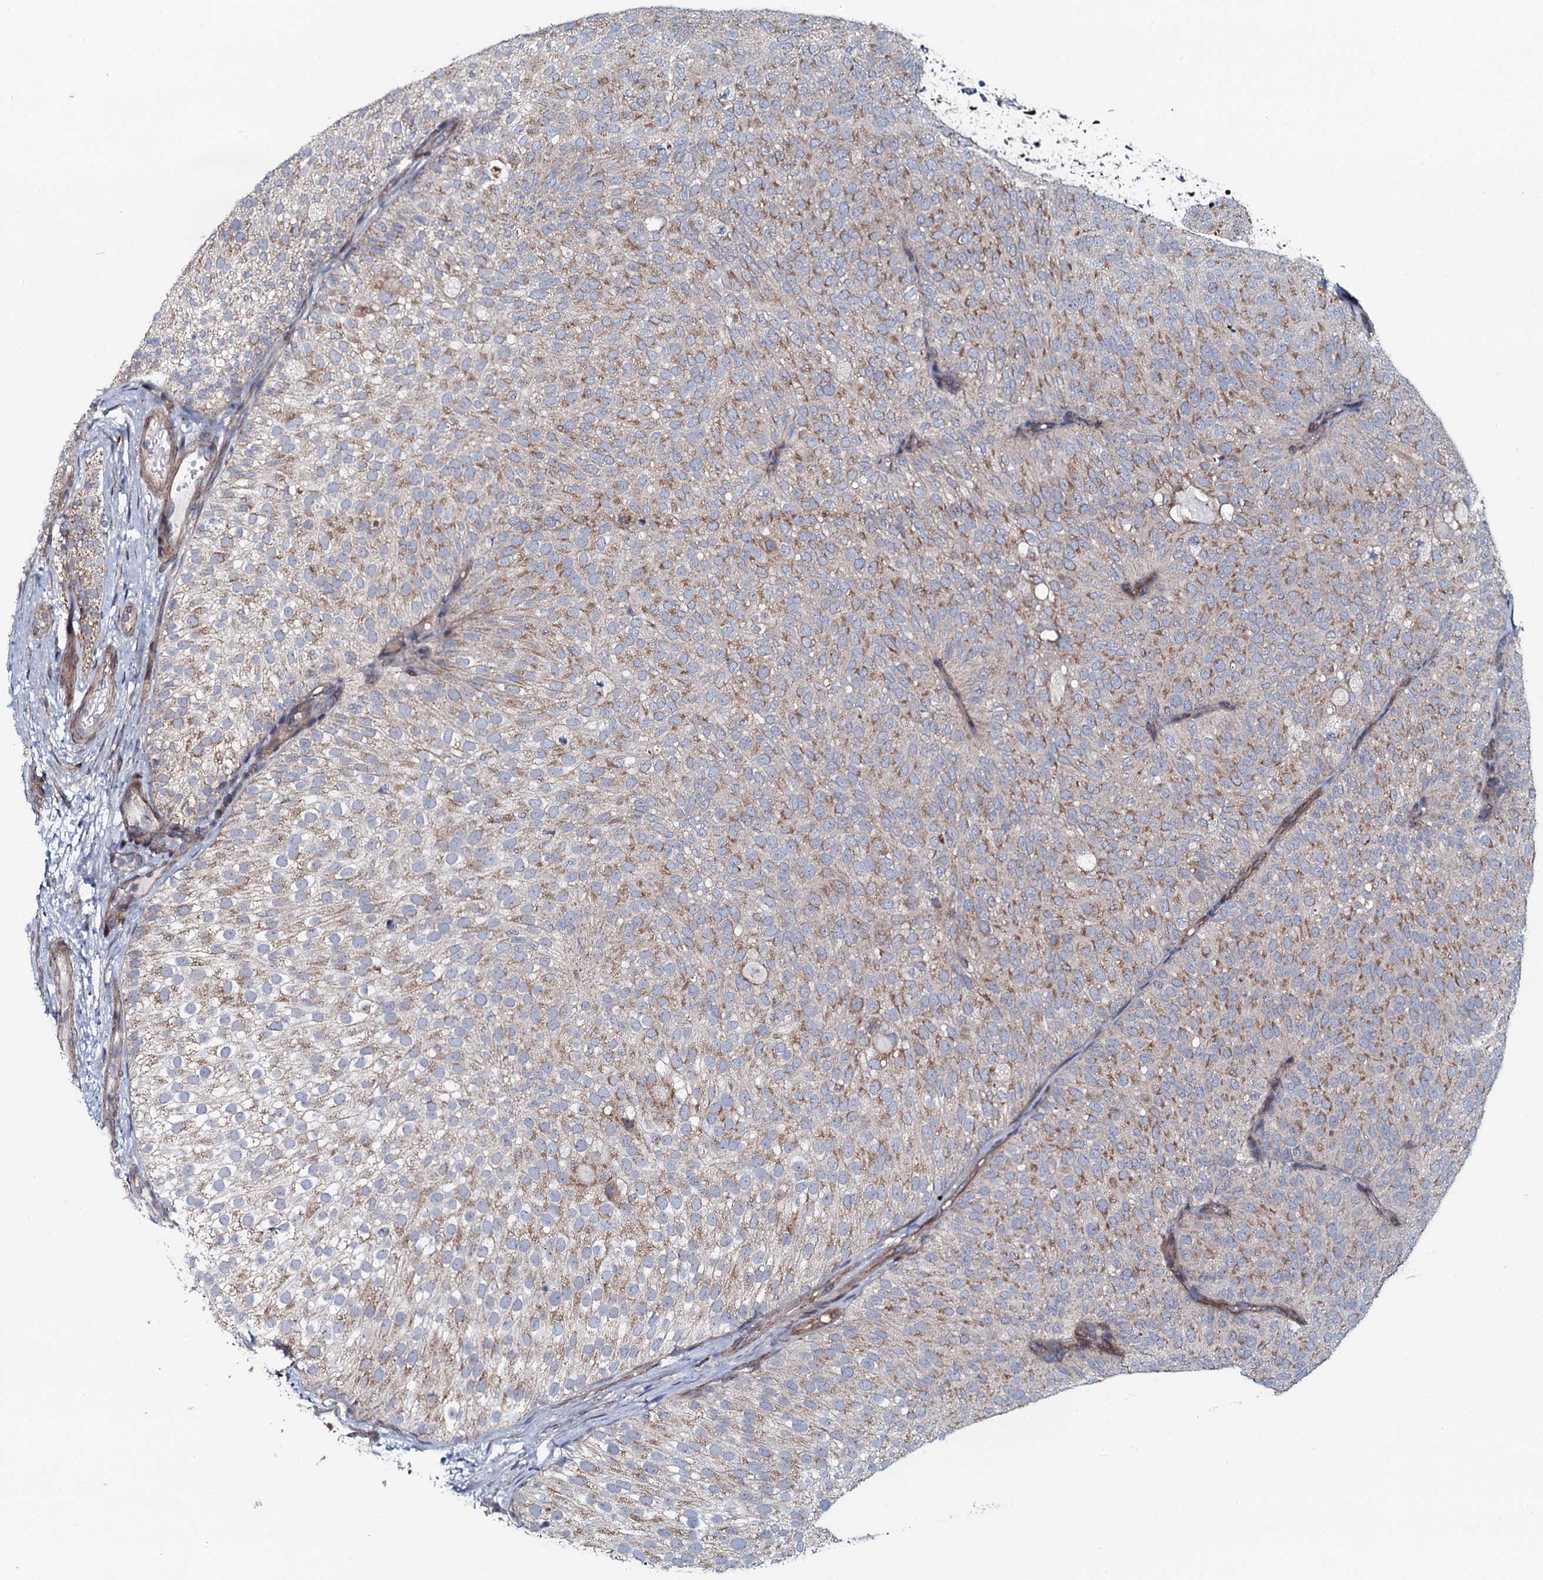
{"staining": {"intensity": "moderate", "quantity": ">75%", "location": "cytoplasmic/membranous"}, "tissue": "urothelial cancer", "cell_type": "Tumor cells", "image_type": "cancer", "snomed": [{"axis": "morphology", "description": "Urothelial carcinoma, Low grade"}, {"axis": "topography", "description": "Urinary bladder"}], "caption": "An immunohistochemistry (IHC) image of neoplastic tissue is shown. Protein staining in brown shows moderate cytoplasmic/membranous positivity in urothelial cancer within tumor cells. The staining was performed using DAB (3,3'-diaminobenzidine) to visualize the protein expression in brown, while the nuclei were stained in blue with hematoxylin (Magnification: 20x).", "gene": "KCTD4", "patient": {"sex": "male", "age": 78}}